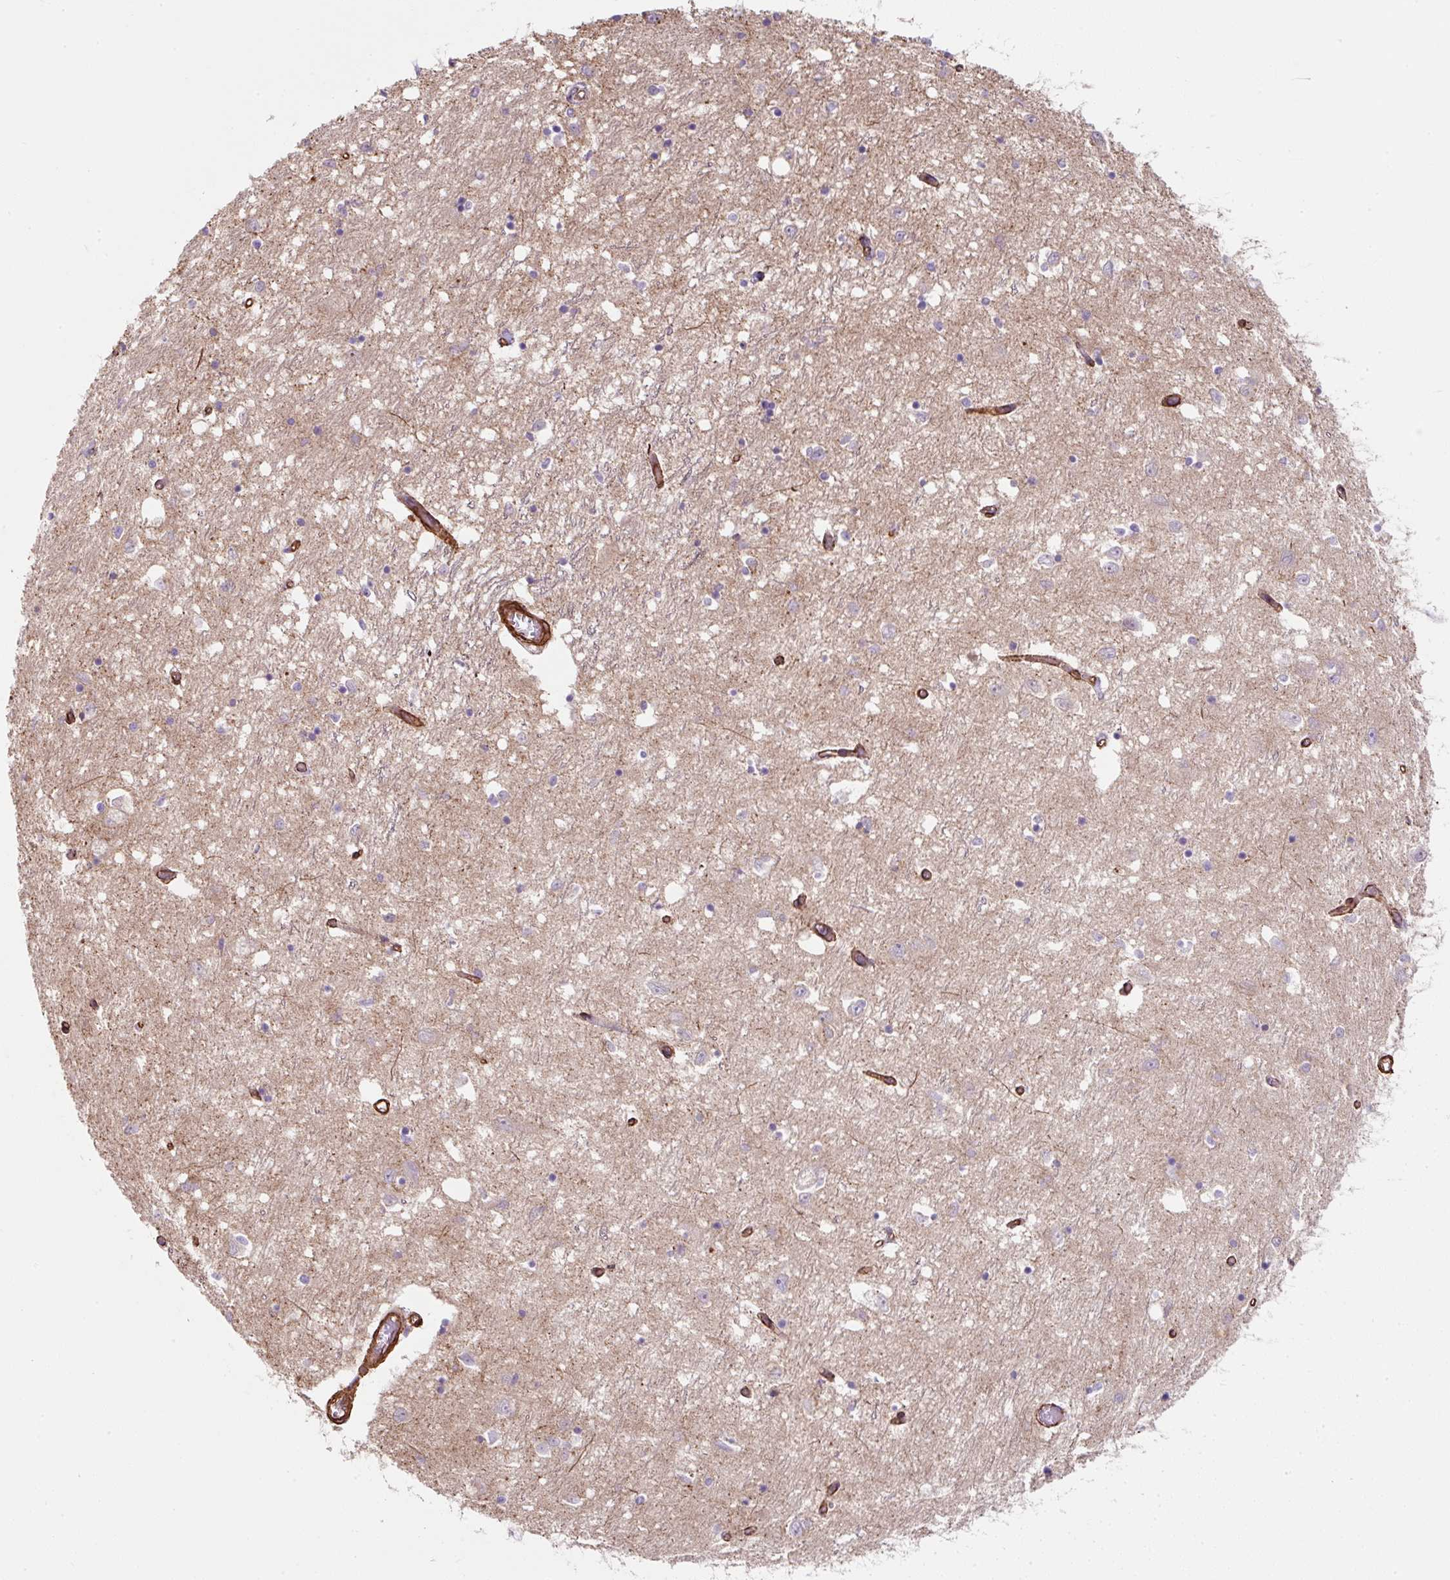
{"staining": {"intensity": "negative", "quantity": "none", "location": "none"}, "tissue": "caudate", "cell_type": "Glial cells", "image_type": "normal", "snomed": [{"axis": "morphology", "description": "Normal tissue, NOS"}, {"axis": "topography", "description": "Lateral ventricle wall"}], "caption": "Caudate stained for a protein using immunohistochemistry displays no staining glial cells.", "gene": "ANKUB1", "patient": {"sex": "male", "age": 70}}